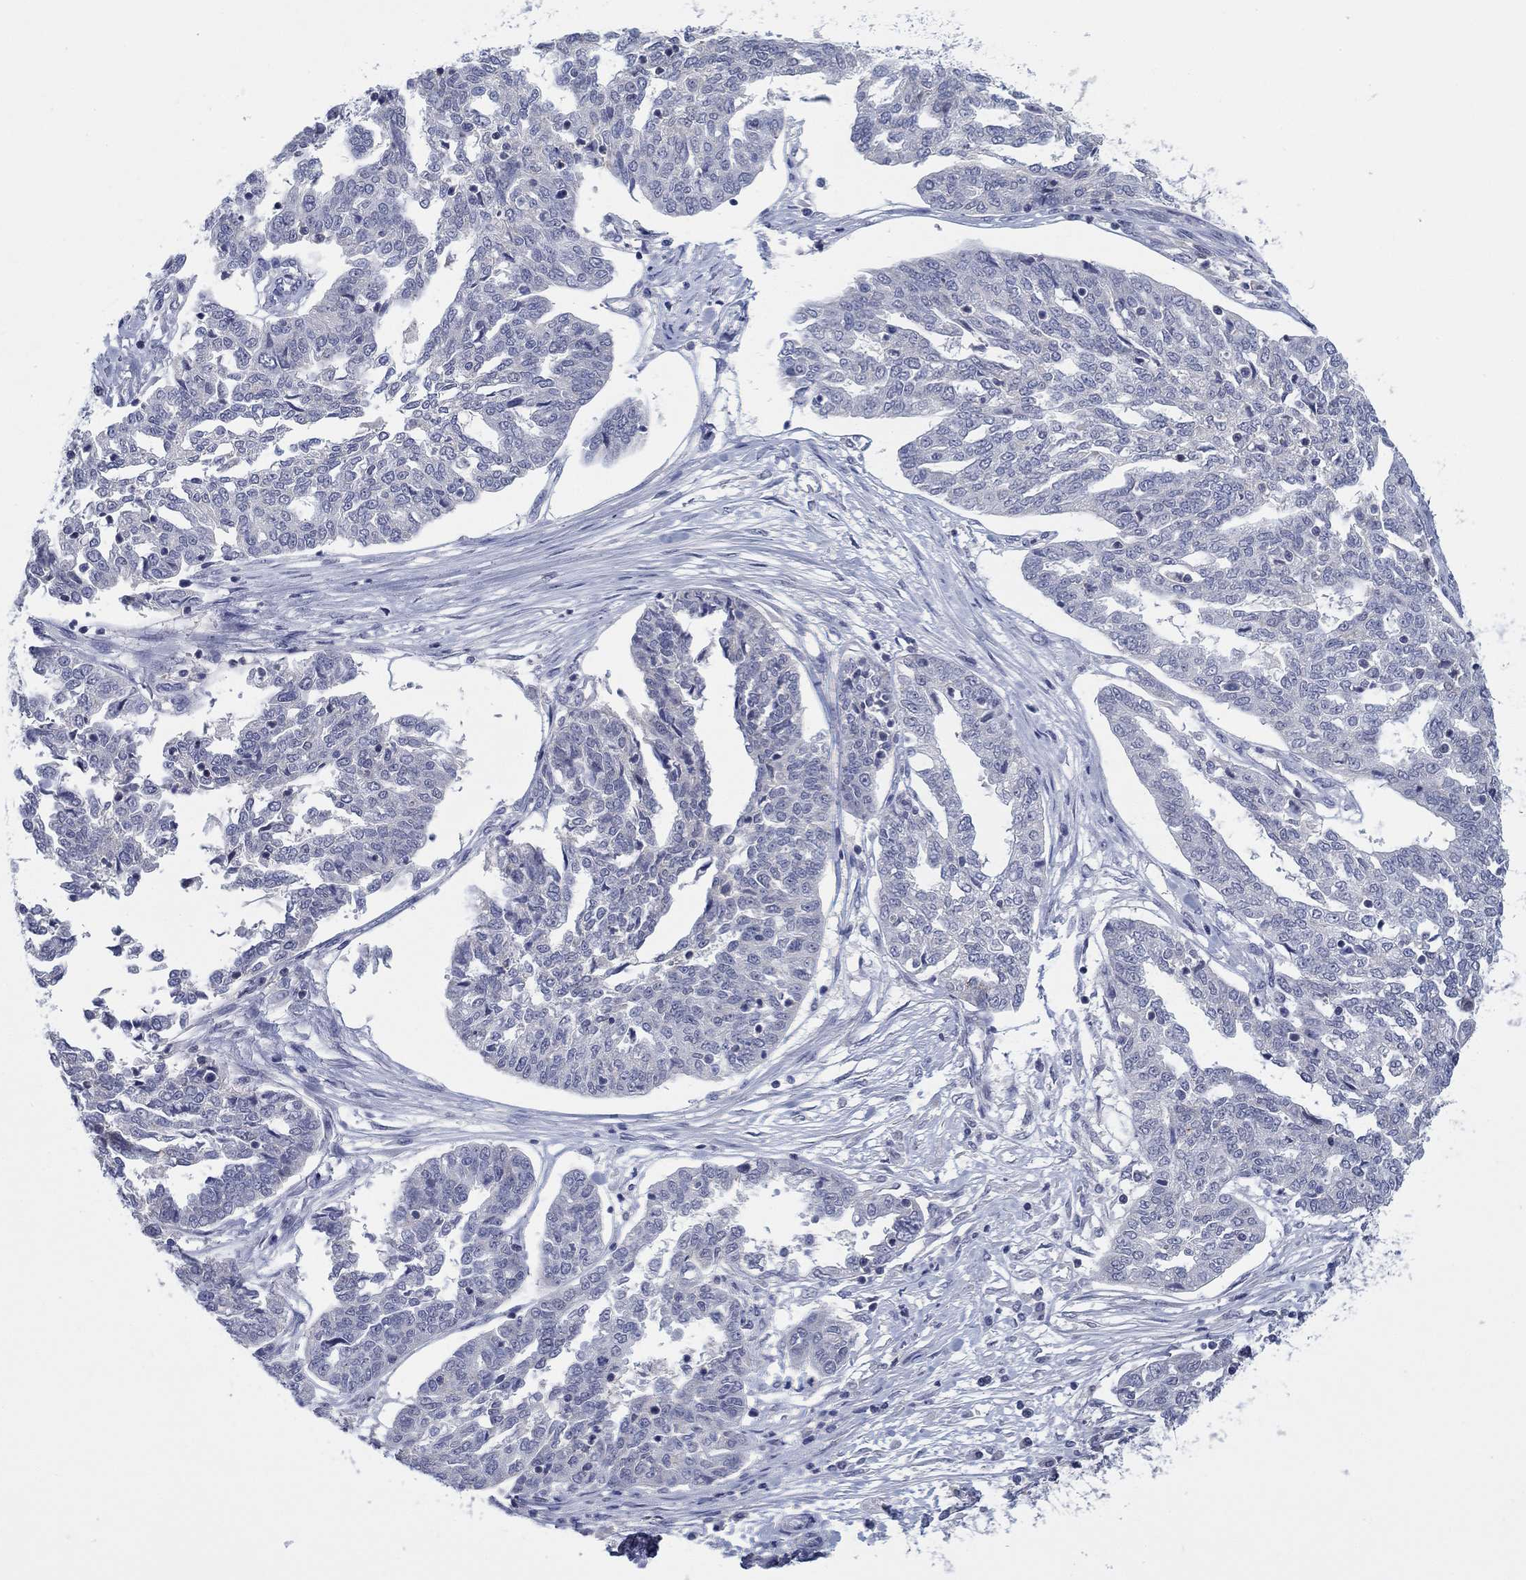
{"staining": {"intensity": "negative", "quantity": "none", "location": "none"}, "tissue": "ovarian cancer", "cell_type": "Tumor cells", "image_type": "cancer", "snomed": [{"axis": "morphology", "description": "Cystadenocarcinoma, serous, NOS"}, {"axis": "topography", "description": "Ovary"}], "caption": "The immunohistochemistry (IHC) photomicrograph has no significant staining in tumor cells of ovarian cancer (serous cystadenocarcinoma) tissue.", "gene": "FER1L6", "patient": {"sex": "female", "age": 67}}